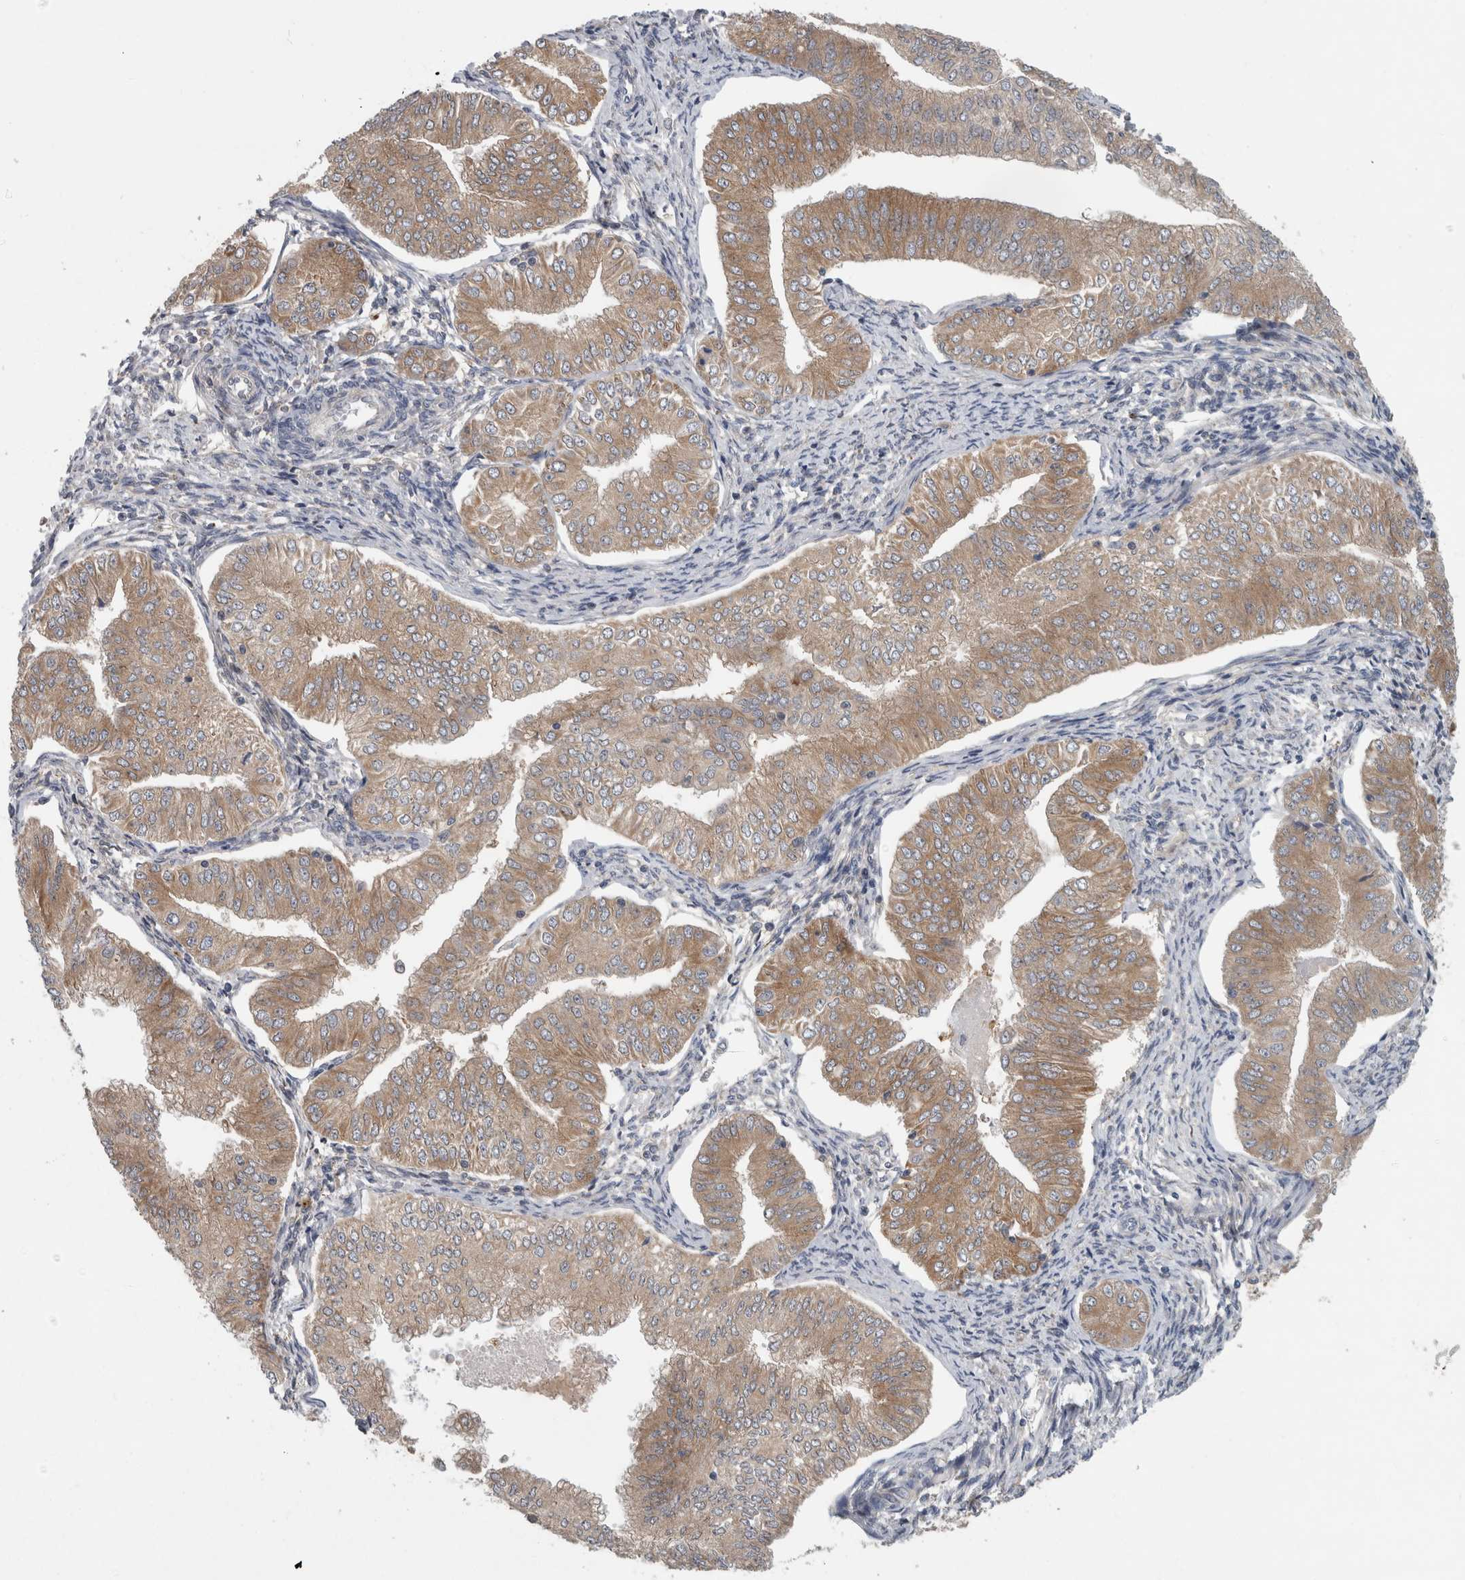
{"staining": {"intensity": "moderate", "quantity": ">75%", "location": "cytoplasmic/membranous"}, "tissue": "endometrial cancer", "cell_type": "Tumor cells", "image_type": "cancer", "snomed": [{"axis": "morphology", "description": "Normal tissue, NOS"}, {"axis": "morphology", "description": "Adenocarcinoma, NOS"}, {"axis": "topography", "description": "Endometrium"}], "caption": "DAB immunohistochemical staining of human endometrial cancer reveals moderate cytoplasmic/membranous protein positivity in approximately >75% of tumor cells.", "gene": "PDCD2", "patient": {"sex": "female", "age": 53}}